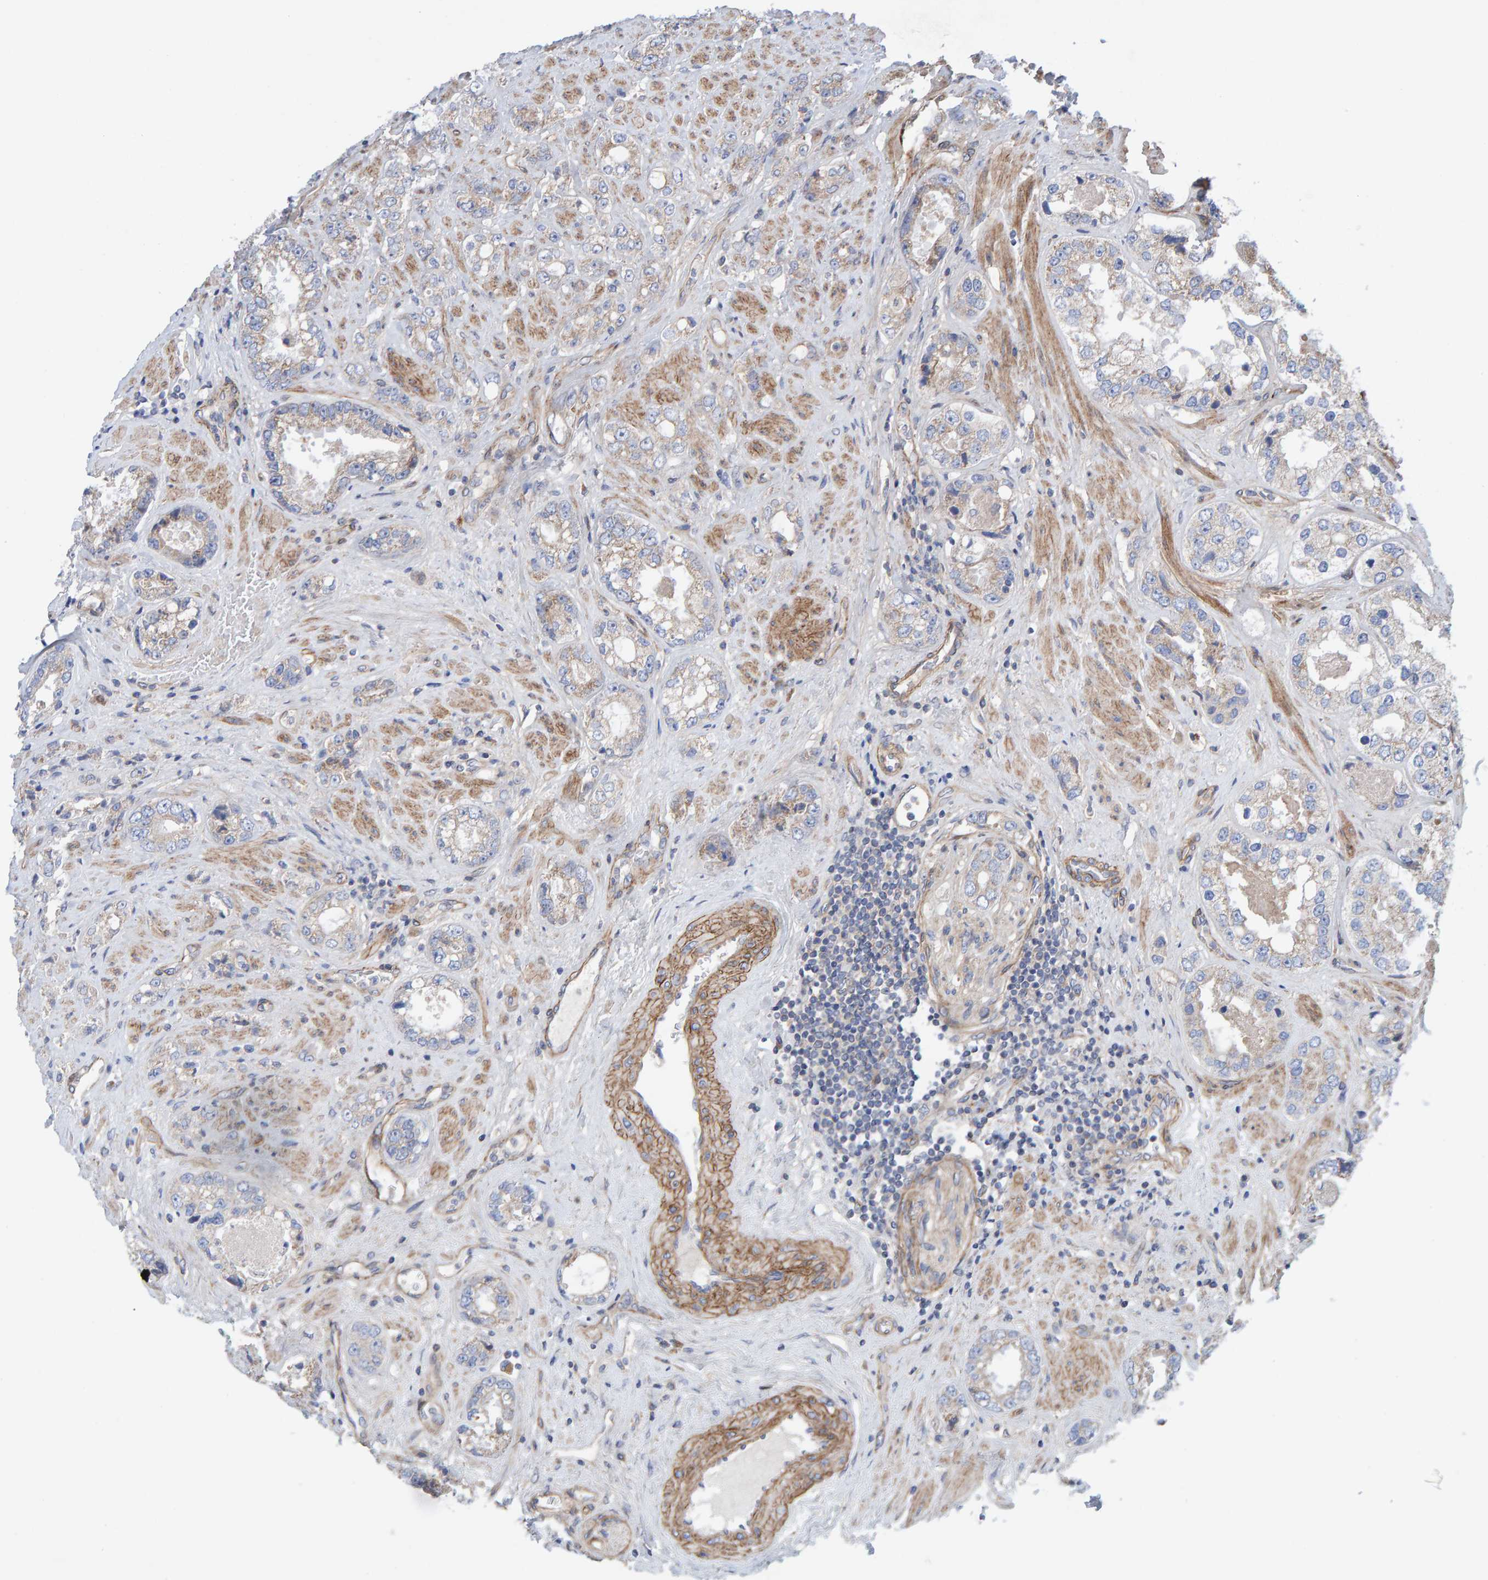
{"staining": {"intensity": "weak", "quantity": "<25%", "location": "cytoplasmic/membranous"}, "tissue": "prostate cancer", "cell_type": "Tumor cells", "image_type": "cancer", "snomed": [{"axis": "morphology", "description": "Adenocarcinoma, High grade"}, {"axis": "topography", "description": "Prostate"}], "caption": "Immunohistochemistry of human prostate high-grade adenocarcinoma shows no expression in tumor cells. Brightfield microscopy of immunohistochemistry (IHC) stained with DAB (3,3'-diaminobenzidine) (brown) and hematoxylin (blue), captured at high magnification.", "gene": "CDK5RAP3", "patient": {"sex": "male", "age": 61}}